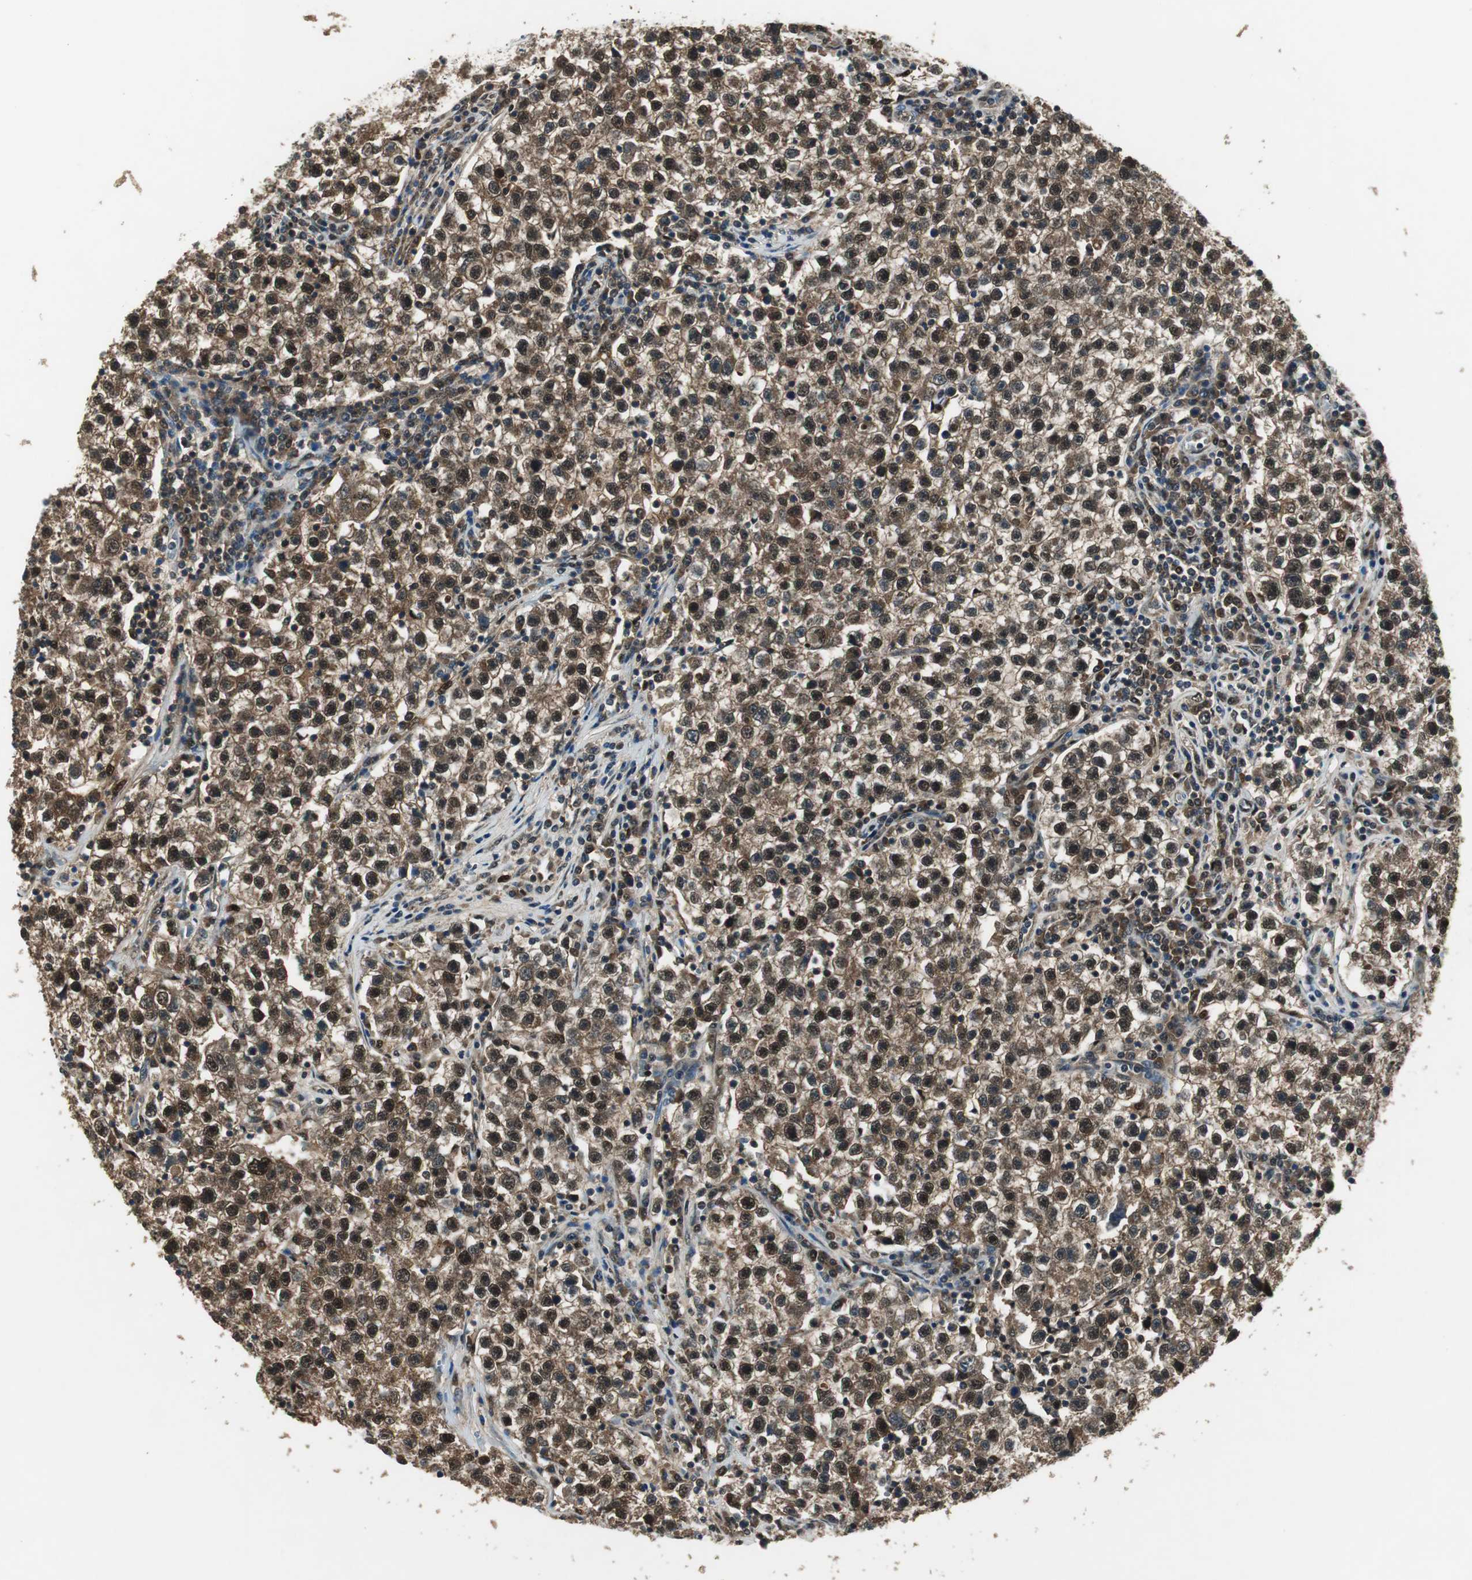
{"staining": {"intensity": "strong", "quantity": ">75%", "location": "cytoplasmic/membranous,nuclear"}, "tissue": "testis cancer", "cell_type": "Tumor cells", "image_type": "cancer", "snomed": [{"axis": "morphology", "description": "Seminoma, NOS"}, {"axis": "topography", "description": "Testis"}], "caption": "A brown stain highlights strong cytoplasmic/membranous and nuclear expression of a protein in testis seminoma tumor cells. (DAB (3,3'-diaminobenzidine) IHC with brightfield microscopy, high magnification).", "gene": "PSMB4", "patient": {"sex": "male", "age": 22}}